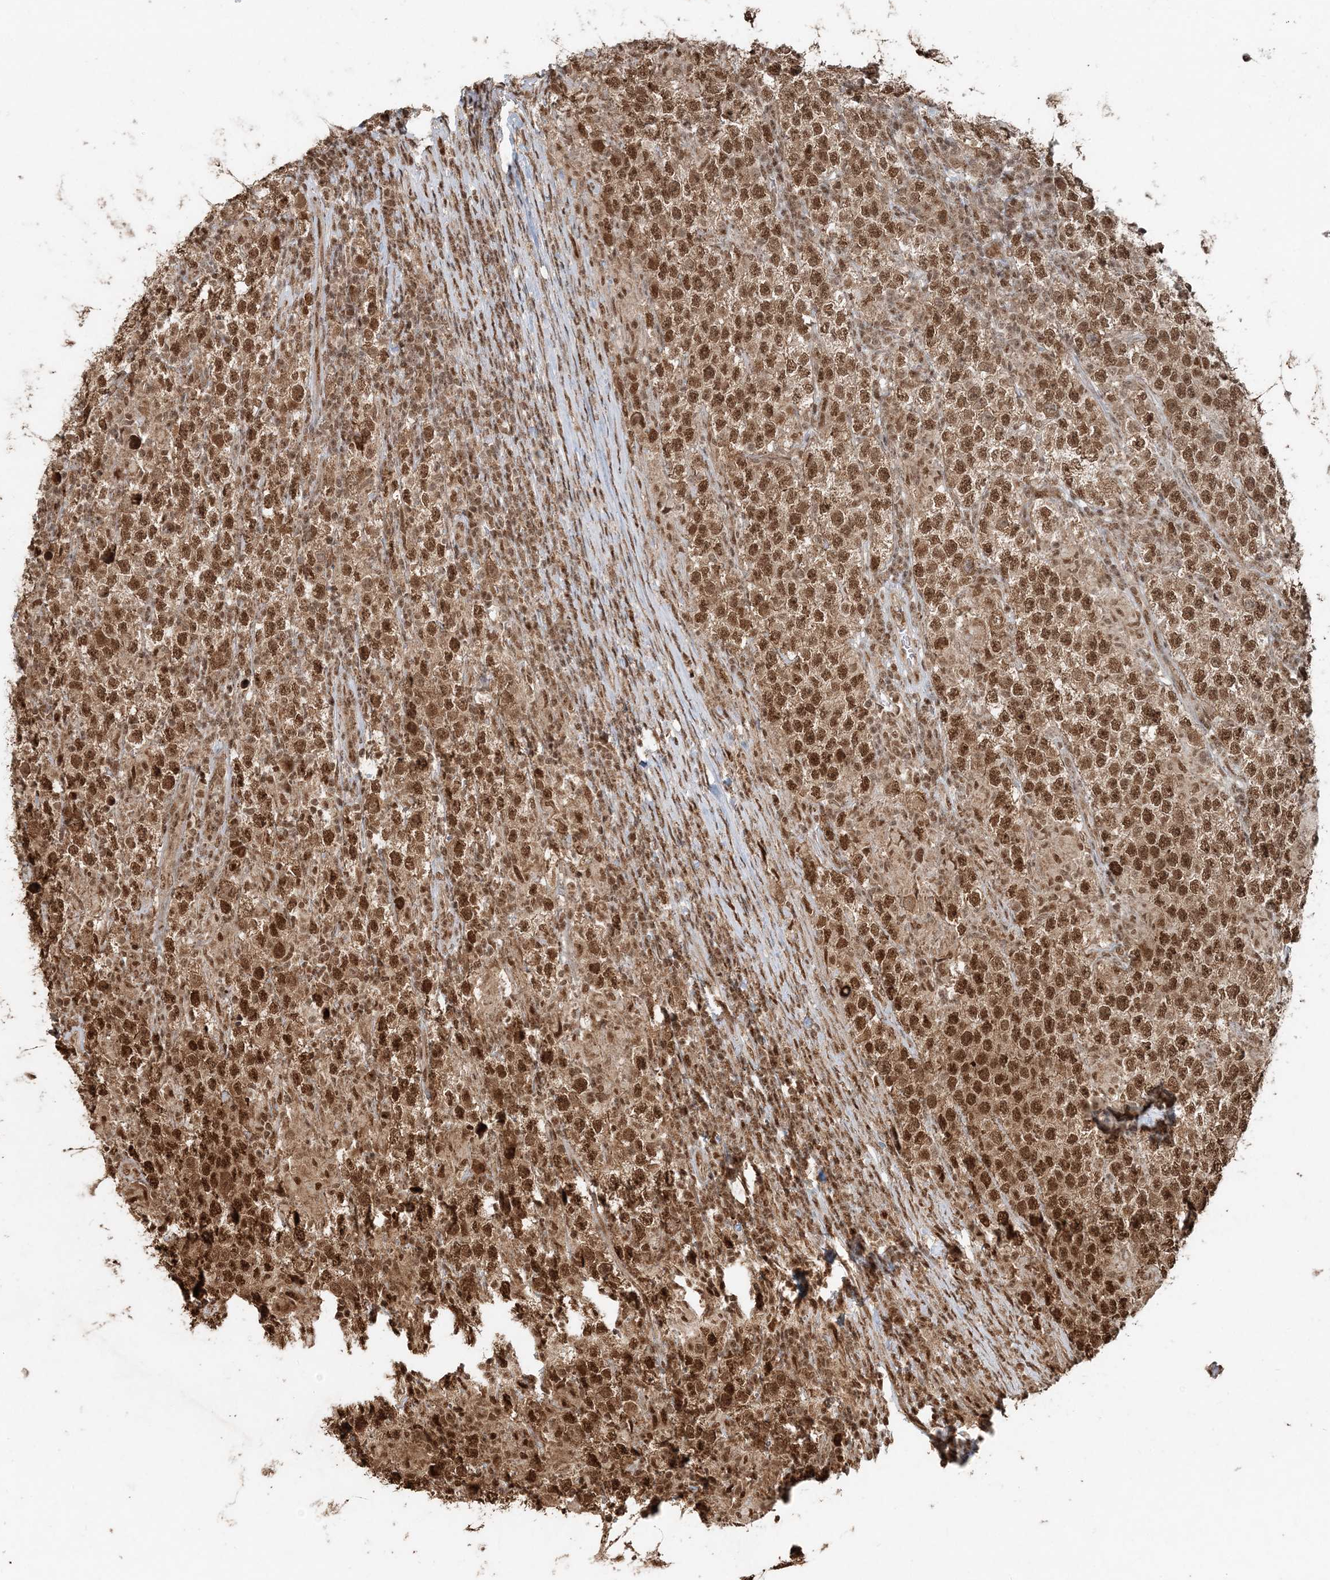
{"staining": {"intensity": "moderate", "quantity": ">75%", "location": "cytoplasmic/membranous,nuclear"}, "tissue": "testis cancer", "cell_type": "Tumor cells", "image_type": "cancer", "snomed": [{"axis": "morphology", "description": "Normal tissue, NOS"}, {"axis": "morphology", "description": "Urothelial carcinoma, High grade"}, {"axis": "morphology", "description": "Seminoma, NOS"}, {"axis": "morphology", "description": "Carcinoma, Embryonal, NOS"}, {"axis": "topography", "description": "Urinary bladder"}, {"axis": "topography", "description": "Testis"}], "caption": "Immunohistochemistry (DAB) staining of human testis cancer (seminoma) exhibits moderate cytoplasmic/membranous and nuclear protein positivity in approximately >75% of tumor cells. The staining was performed using DAB (3,3'-diaminobenzidine), with brown indicating positive protein expression. Nuclei are stained blue with hematoxylin.", "gene": "ARHGAP35", "patient": {"sex": "male", "age": 41}}